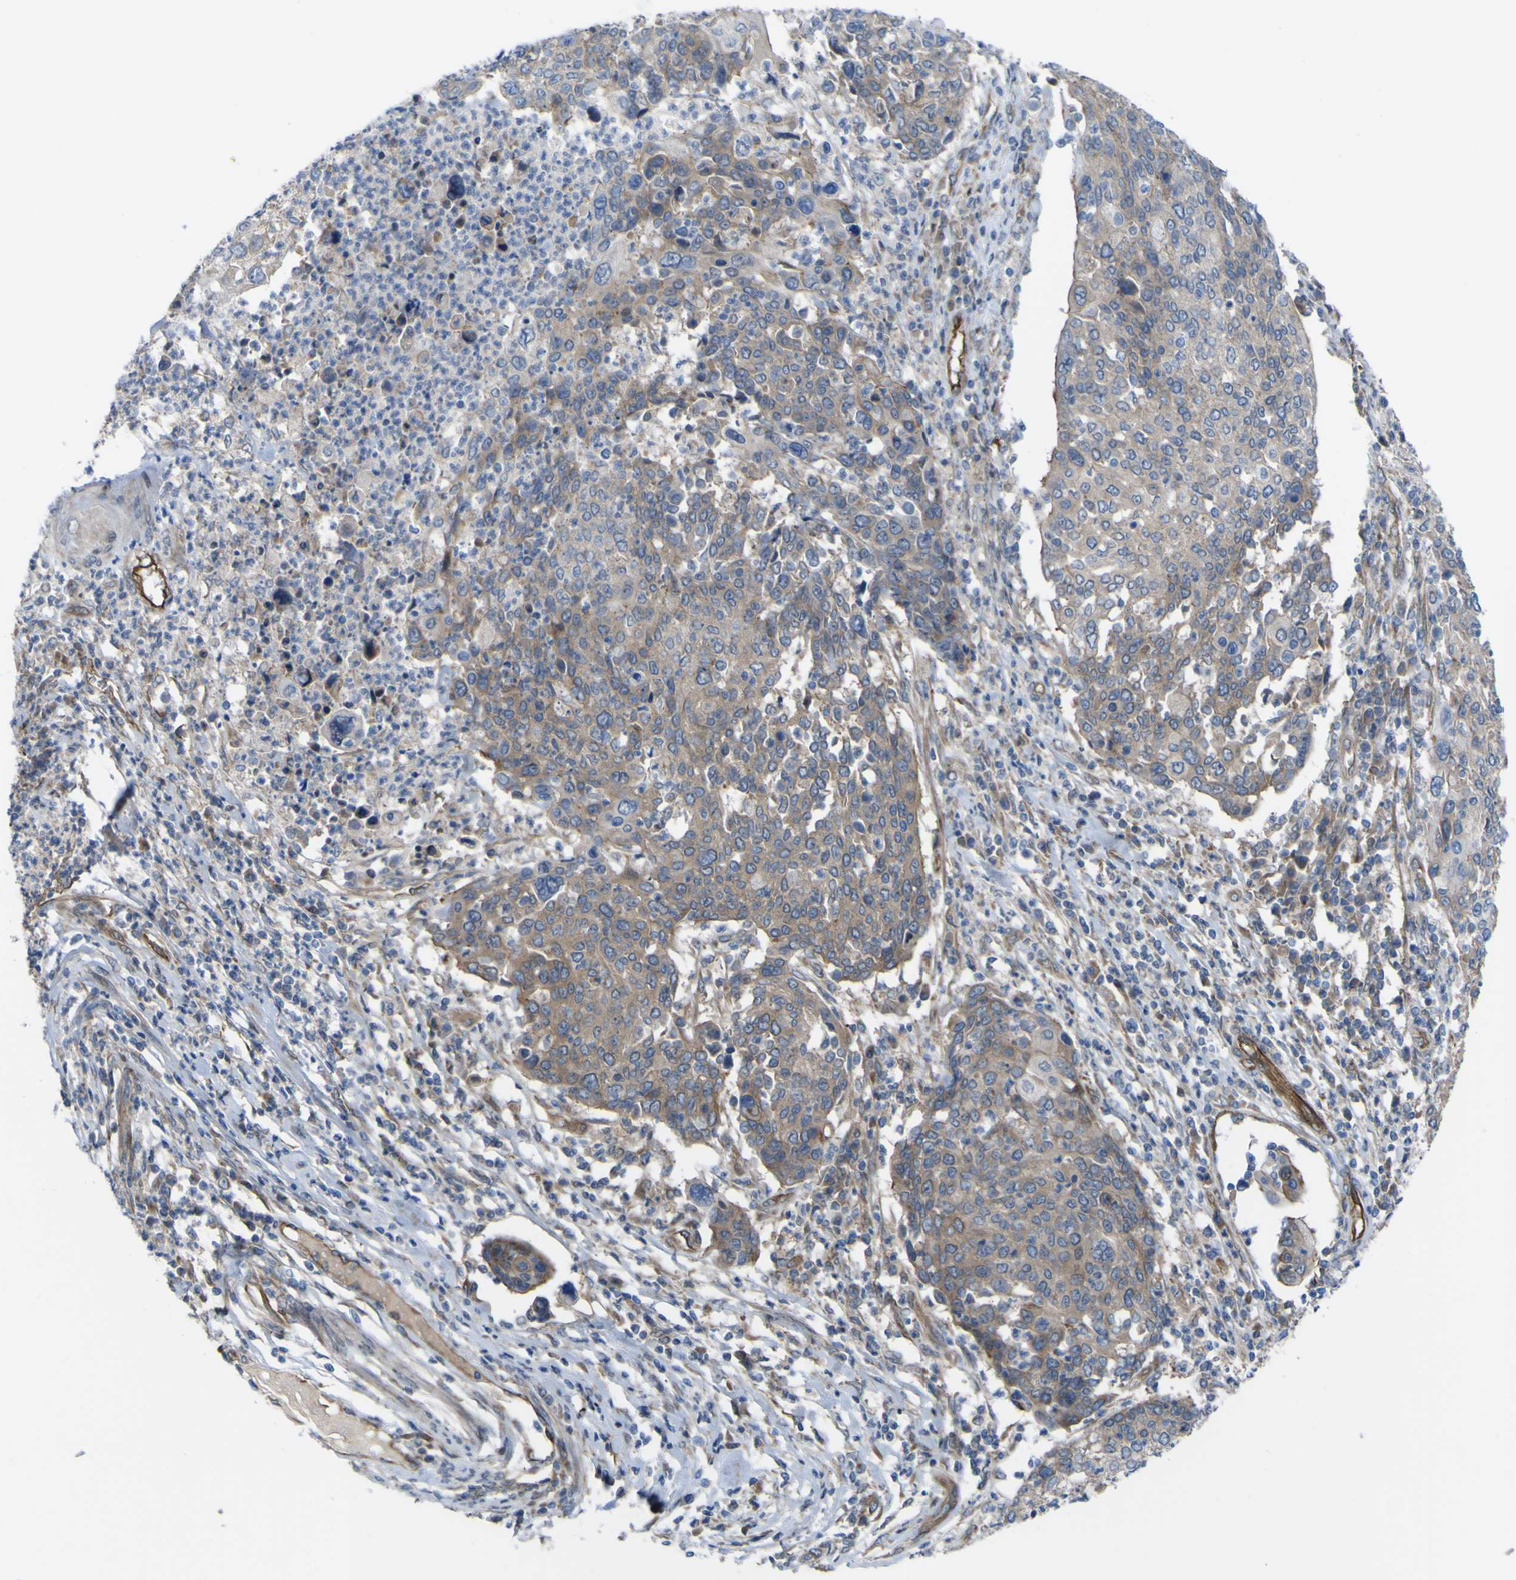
{"staining": {"intensity": "weak", "quantity": "<25%", "location": "cytoplasmic/membranous"}, "tissue": "cervical cancer", "cell_type": "Tumor cells", "image_type": "cancer", "snomed": [{"axis": "morphology", "description": "Squamous cell carcinoma, NOS"}, {"axis": "topography", "description": "Cervix"}], "caption": "An immunohistochemistry (IHC) image of cervical squamous cell carcinoma is shown. There is no staining in tumor cells of cervical squamous cell carcinoma.", "gene": "FBXO30", "patient": {"sex": "female", "age": 40}}